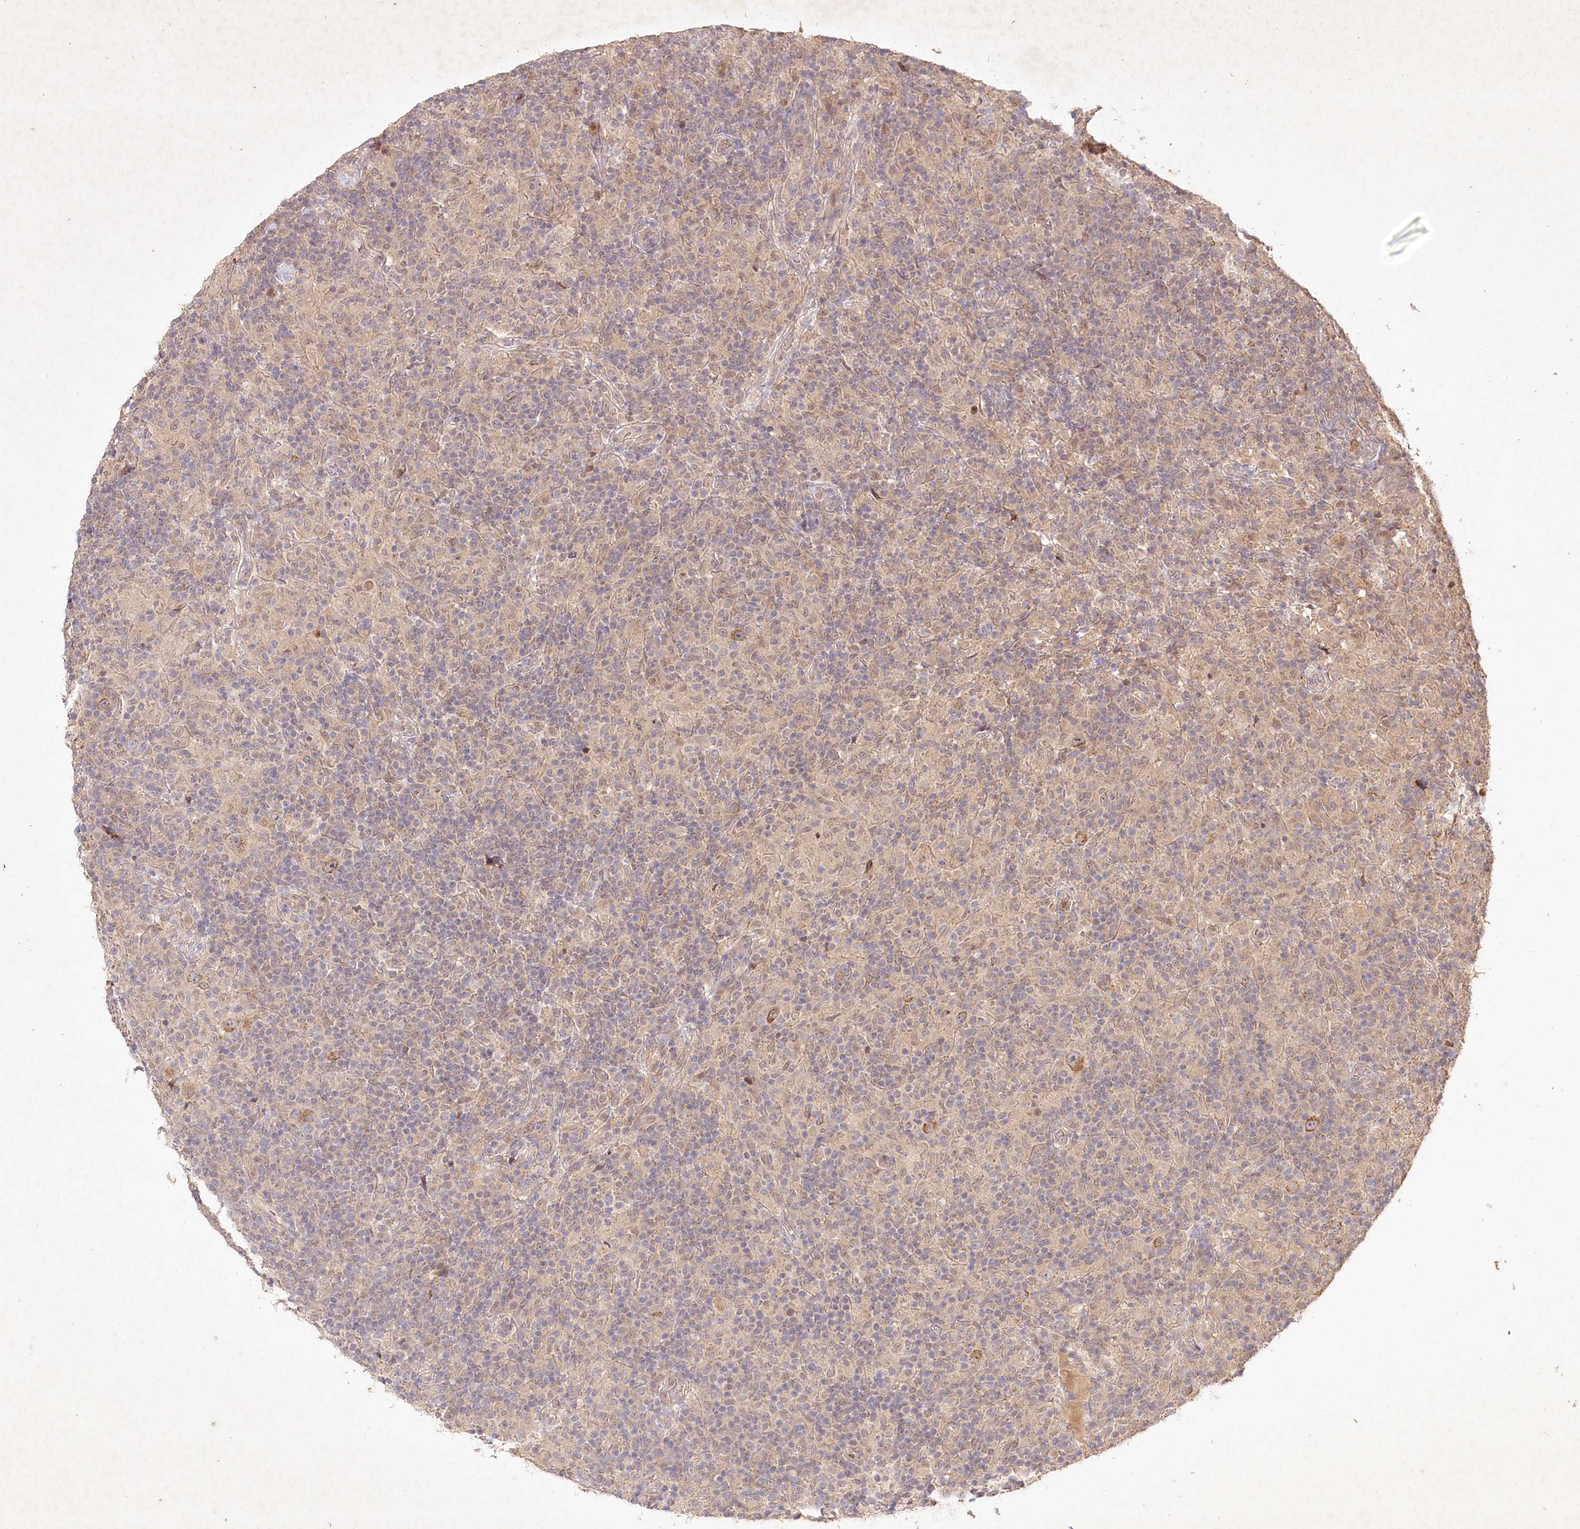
{"staining": {"intensity": "moderate", "quantity": "25%-75%", "location": "cytoplasmic/membranous"}, "tissue": "lymphoma", "cell_type": "Tumor cells", "image_type": "cancer", "snomed": [{"axis": "morphology", "description": "Hodgkin's disease, NOS"}, {"axis": "topography", "description": "Lymph node"}], "caption": "This histopathology image exhibits IHC staining of human lymphoma, with medium moderate cytoplasmic/membranous positivity in about 25%-75% of tumor cells.", "gene": "IRAK1BP1", "patient": {"sex": "male", "age": 70}}